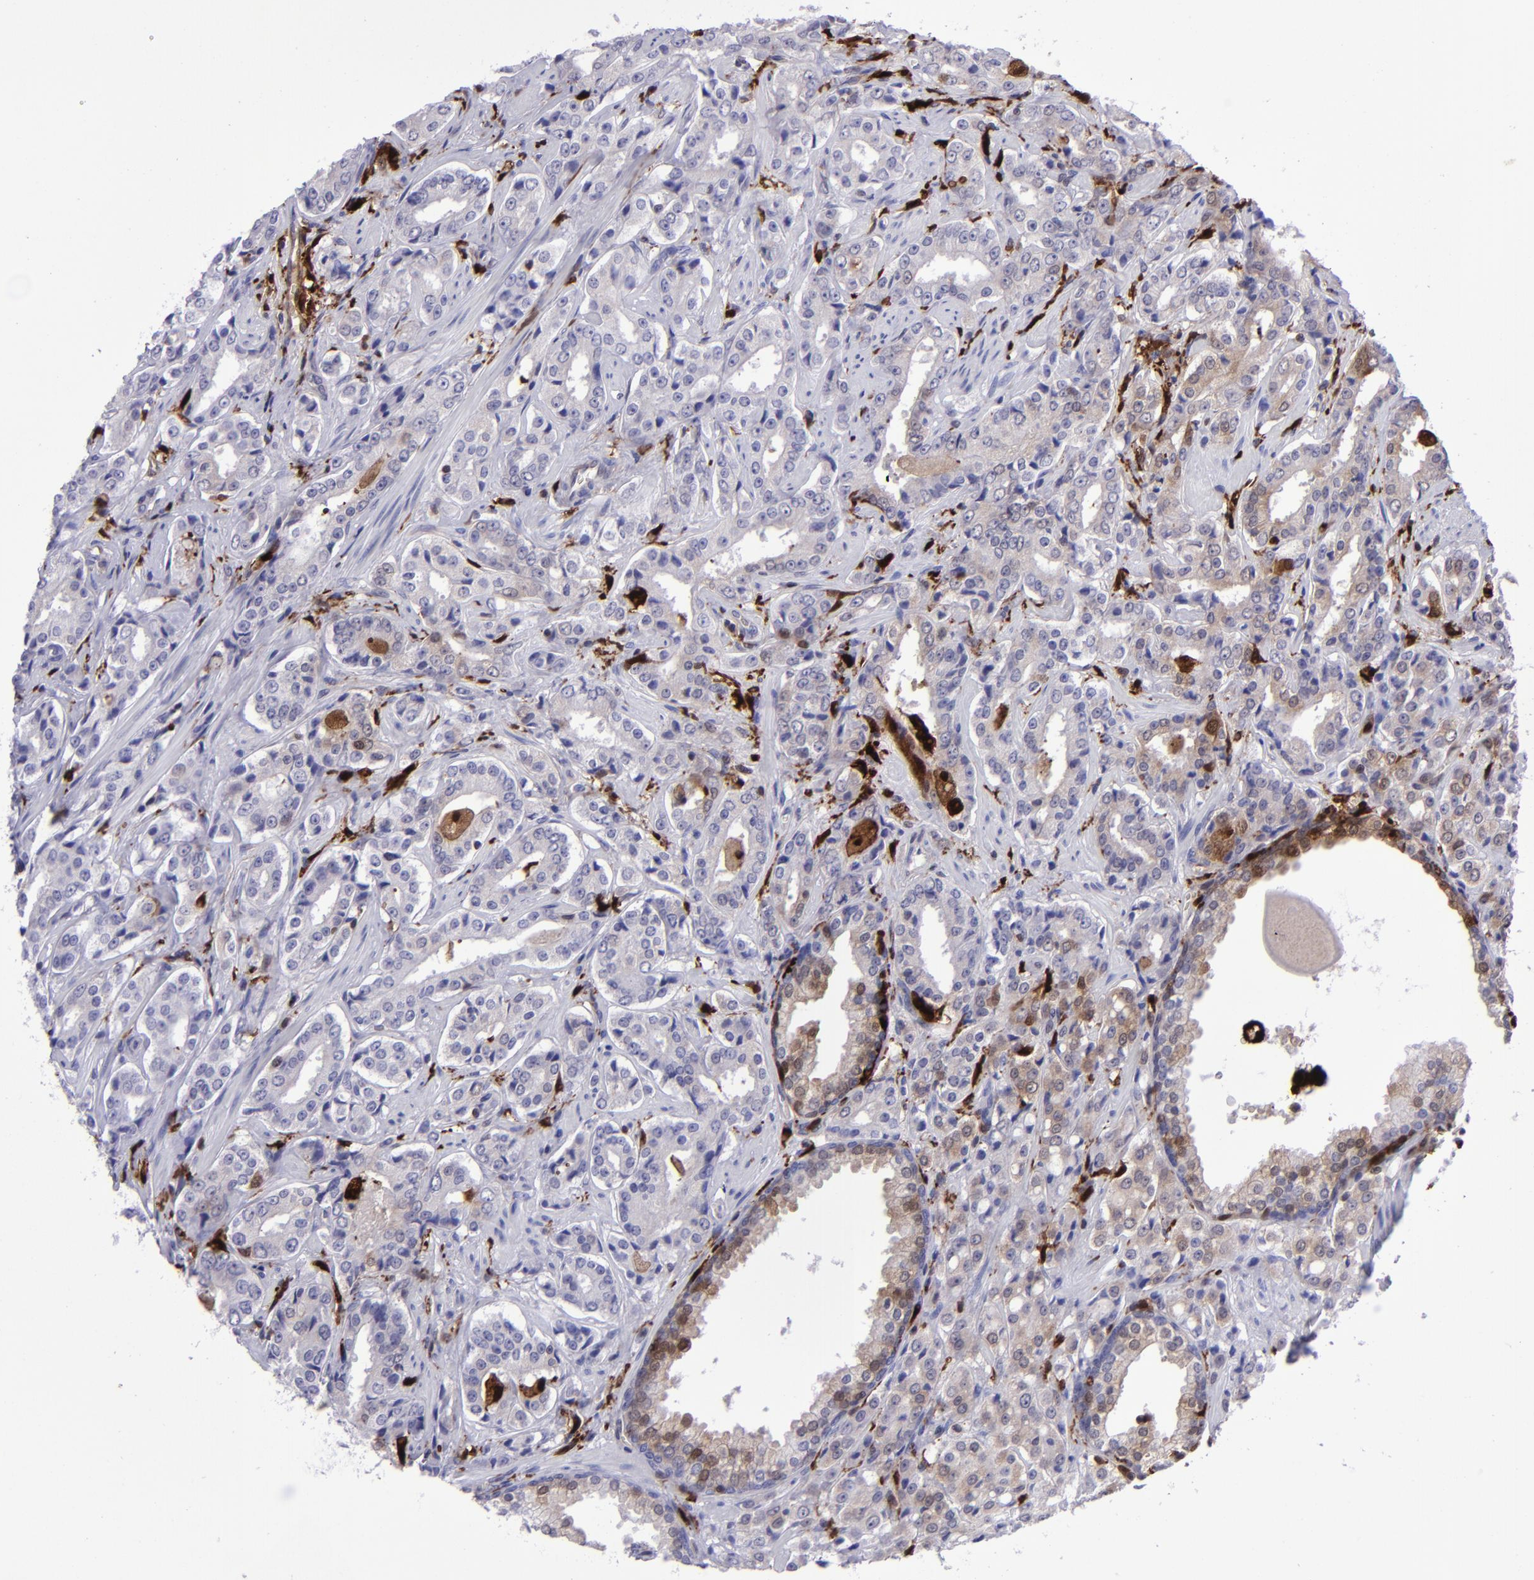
{"staining": {"intensity": "negative", "quantity": "none", "location": "none"}, "tissue": "prostate cancer", "cell_type": "Tumor cells", "image_type": "cancer", "snomed": [{"axis": "morphology", "description": "Adenocarcinoma, Medium grade"}, {"axis": "topography", "description": "Prostate"}], "caption": "Immunohistochemical staining of human prostate cancer (medium-grade adenocarcinoma) reveals no significant expression in tumor cells.", "gene": "TYMP", "patient": {"sex": "male", "age": 60}}